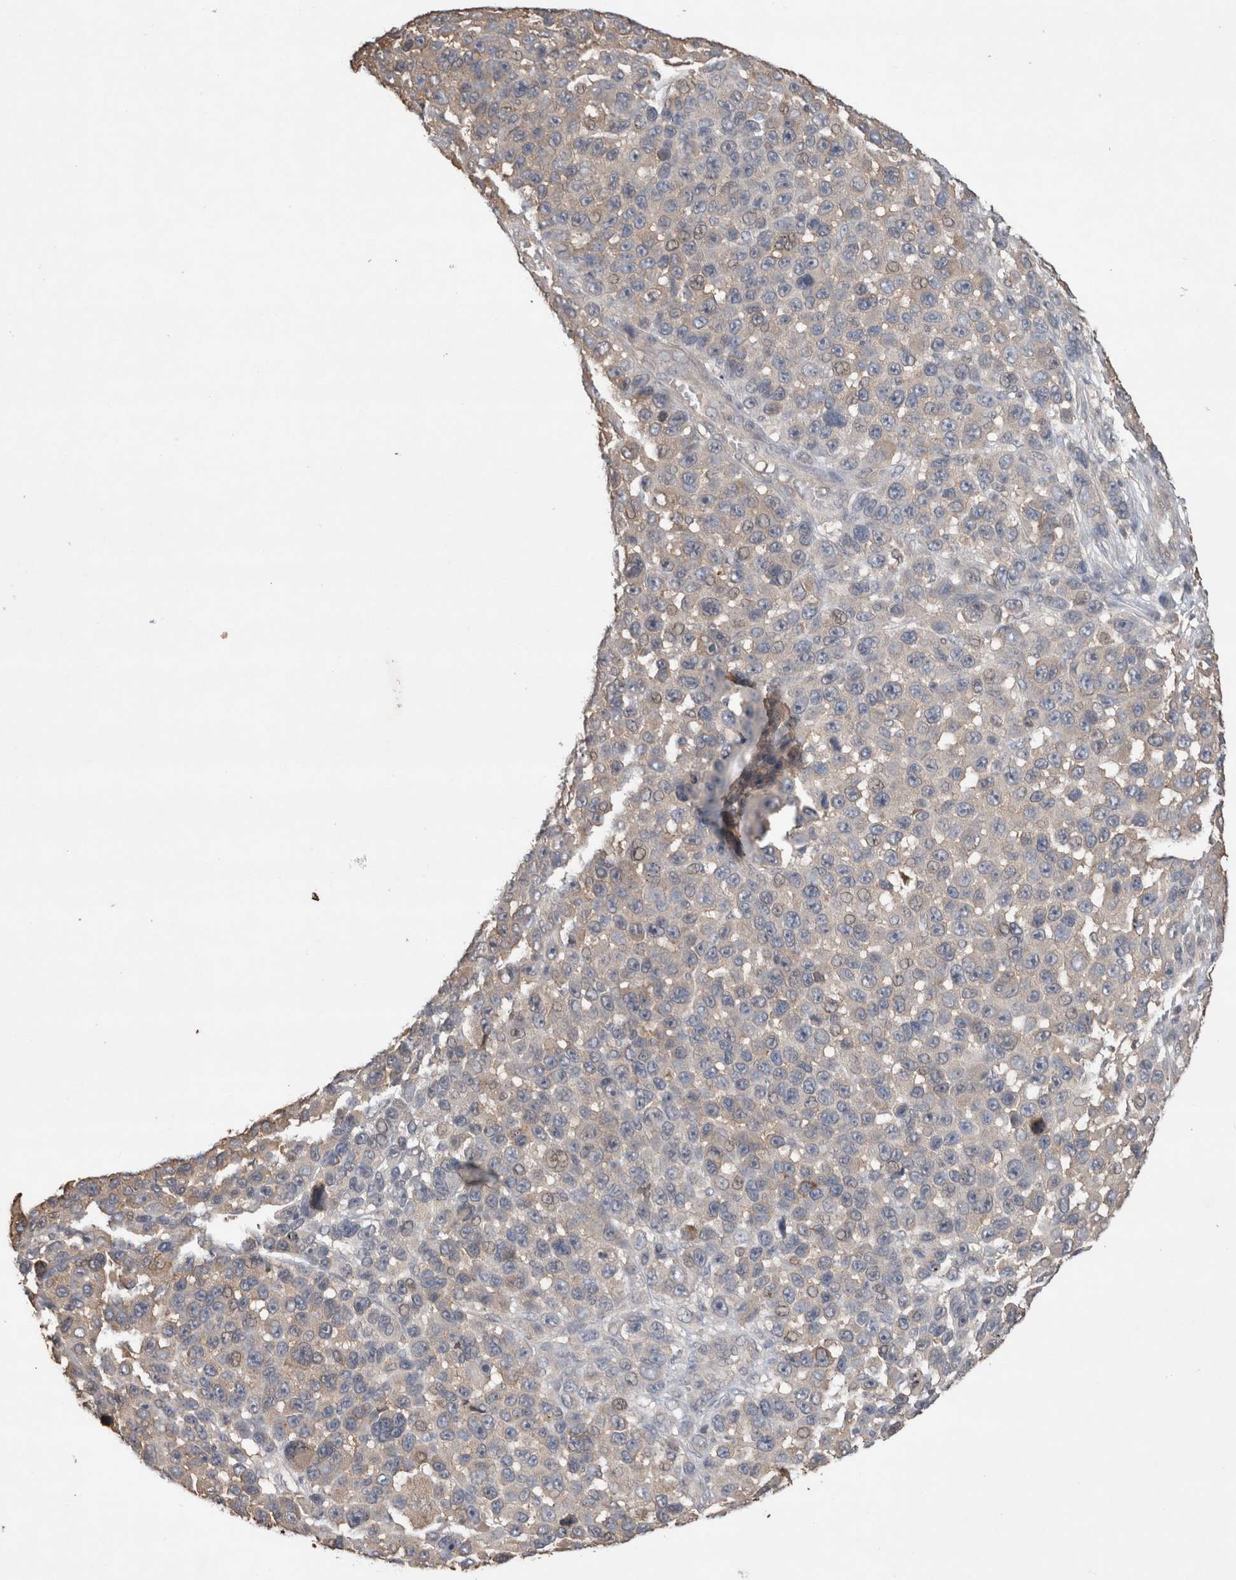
{"staining": {"intensity": "weak", "quantity": "<25%", "location": "cytoplasmic/membranous"}, "tissue": "melanoma", "cell_type": "Tumor cells", "image_type": "cancer", "snomed": [{"axis": "morphology", "description": "Malignant melanoma, NOS"}, {"axis": "topography", "description": "Skin"}], "caption": "Histopathology image shows no protein positivity in tumor cells of malignant melanoma tissue.", "gene": "TRIM5", "patient": {"sex": "male", "age": 53}}